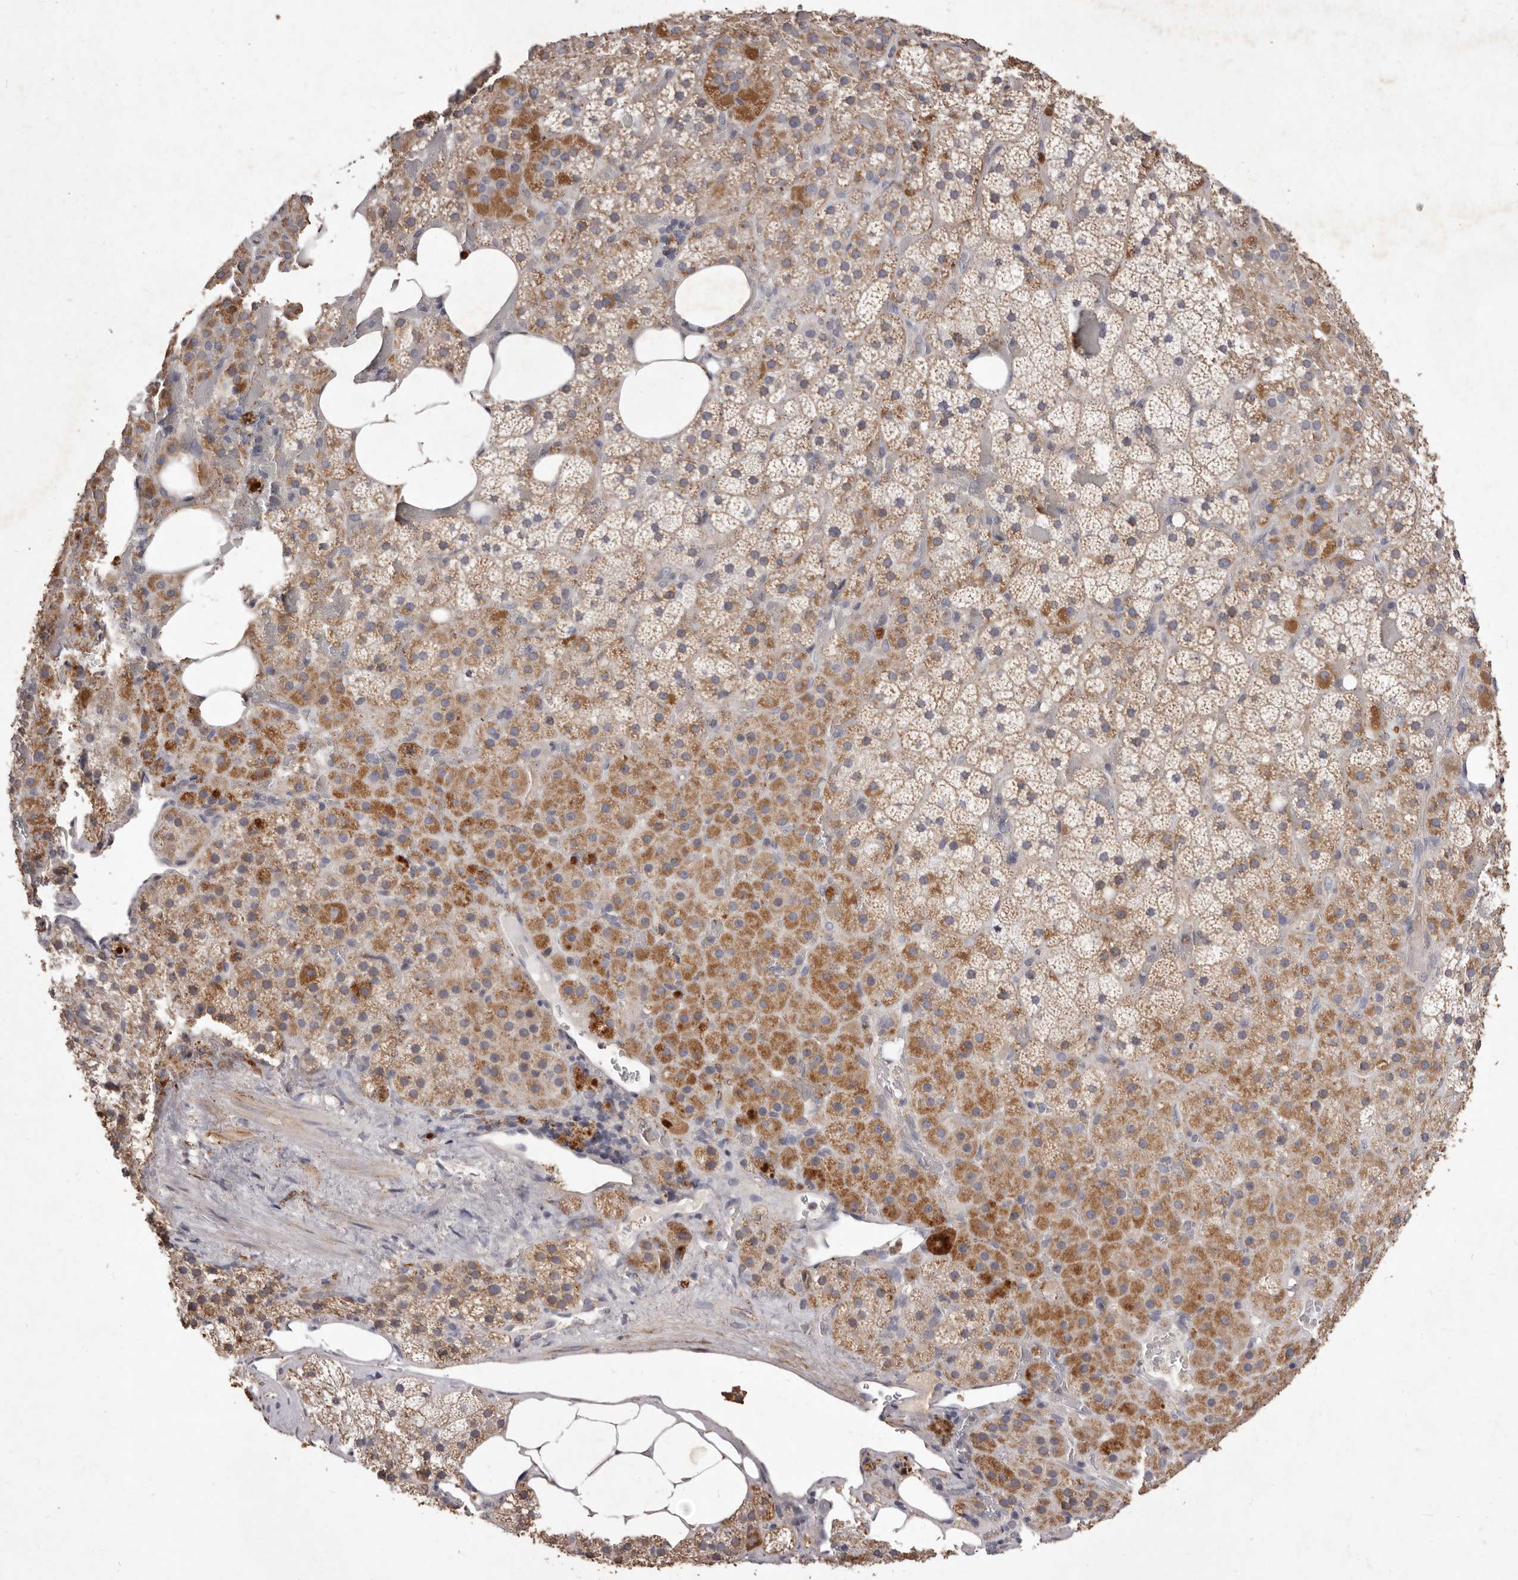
{"staining": {"intensity": "moderate", "quantity": ">75%", "location": "cytoplasmic/membranous"}, "tissue": "adrenal gland", "cell_type": "Glandular cells", "image_type": "normal", "snomed": [{"axis": "morphology", "description": "Normal tissue, NOS"}, {"axis": "topography", "description": "Adrenal gland"}], "caption": "Protein analysis of benign adrenal gland reveals moderate cytoplasmic/membranous positivity in about >75% of glandular cells.", "gene": "CXCL14", "patient": {"sex": "female", "age": 59}}